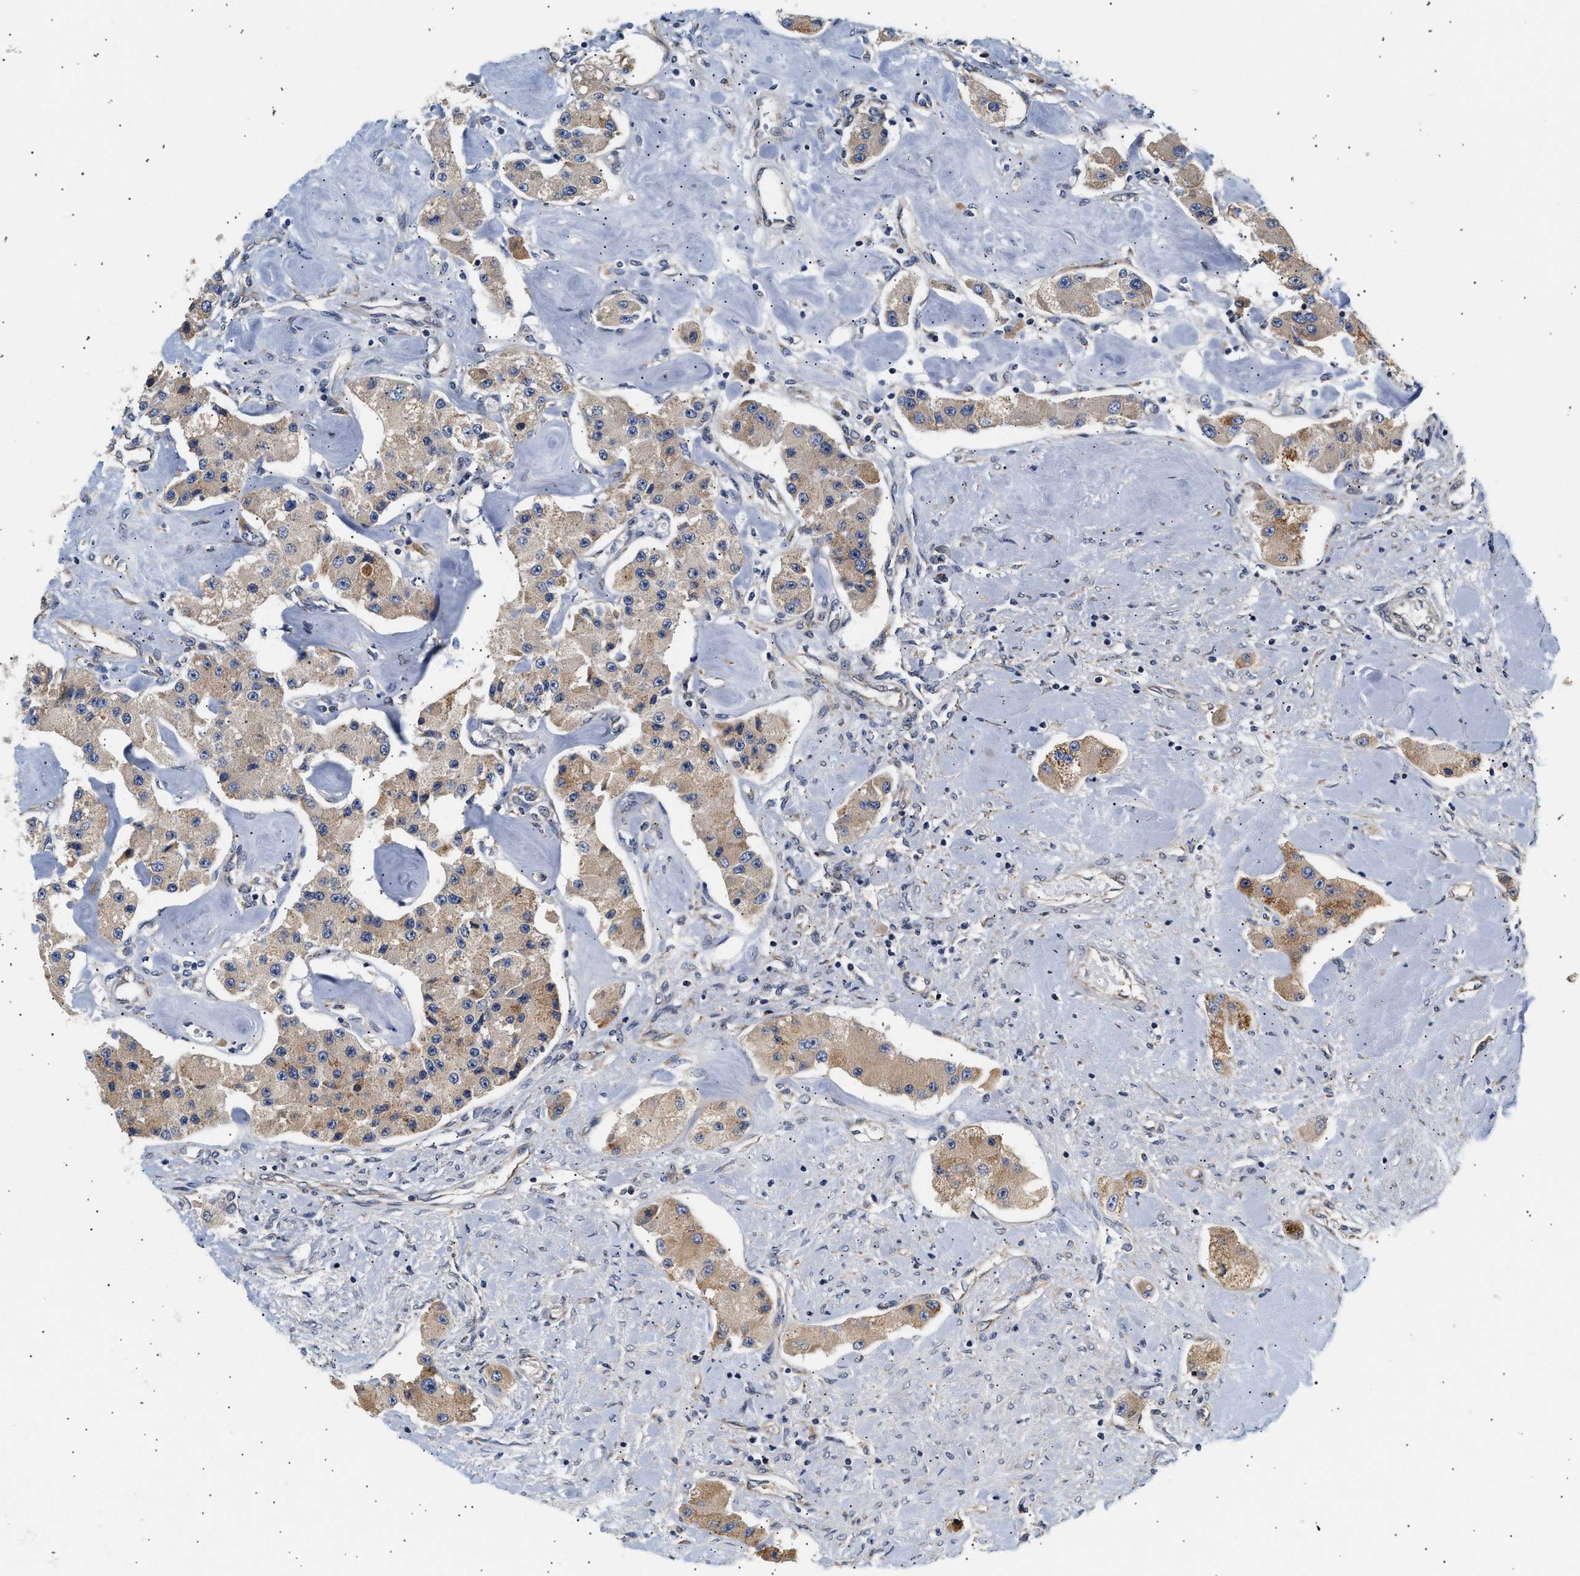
{"staining": {"intensity": "weak", "quantity": ">75%", "location": "cytoplasmic/membranous"}, "tissue": "carcinoid", "cell_type": "Tumor cells", "image_type": "cancer", "snomed": [{"axis": "morphology", "description": "Carcinoid, malignant, NOS"}, {"axis": "topography", "description": "Pancreas"}], "caption": "This image displays immunohistochemistry (IHC) staining of human carcinoid, with low weak cytoplasmic/membranous positivity in about >75% of tumor cells.", "gene": "IFT74", "patient": {"sex": "male", "age": 41}}